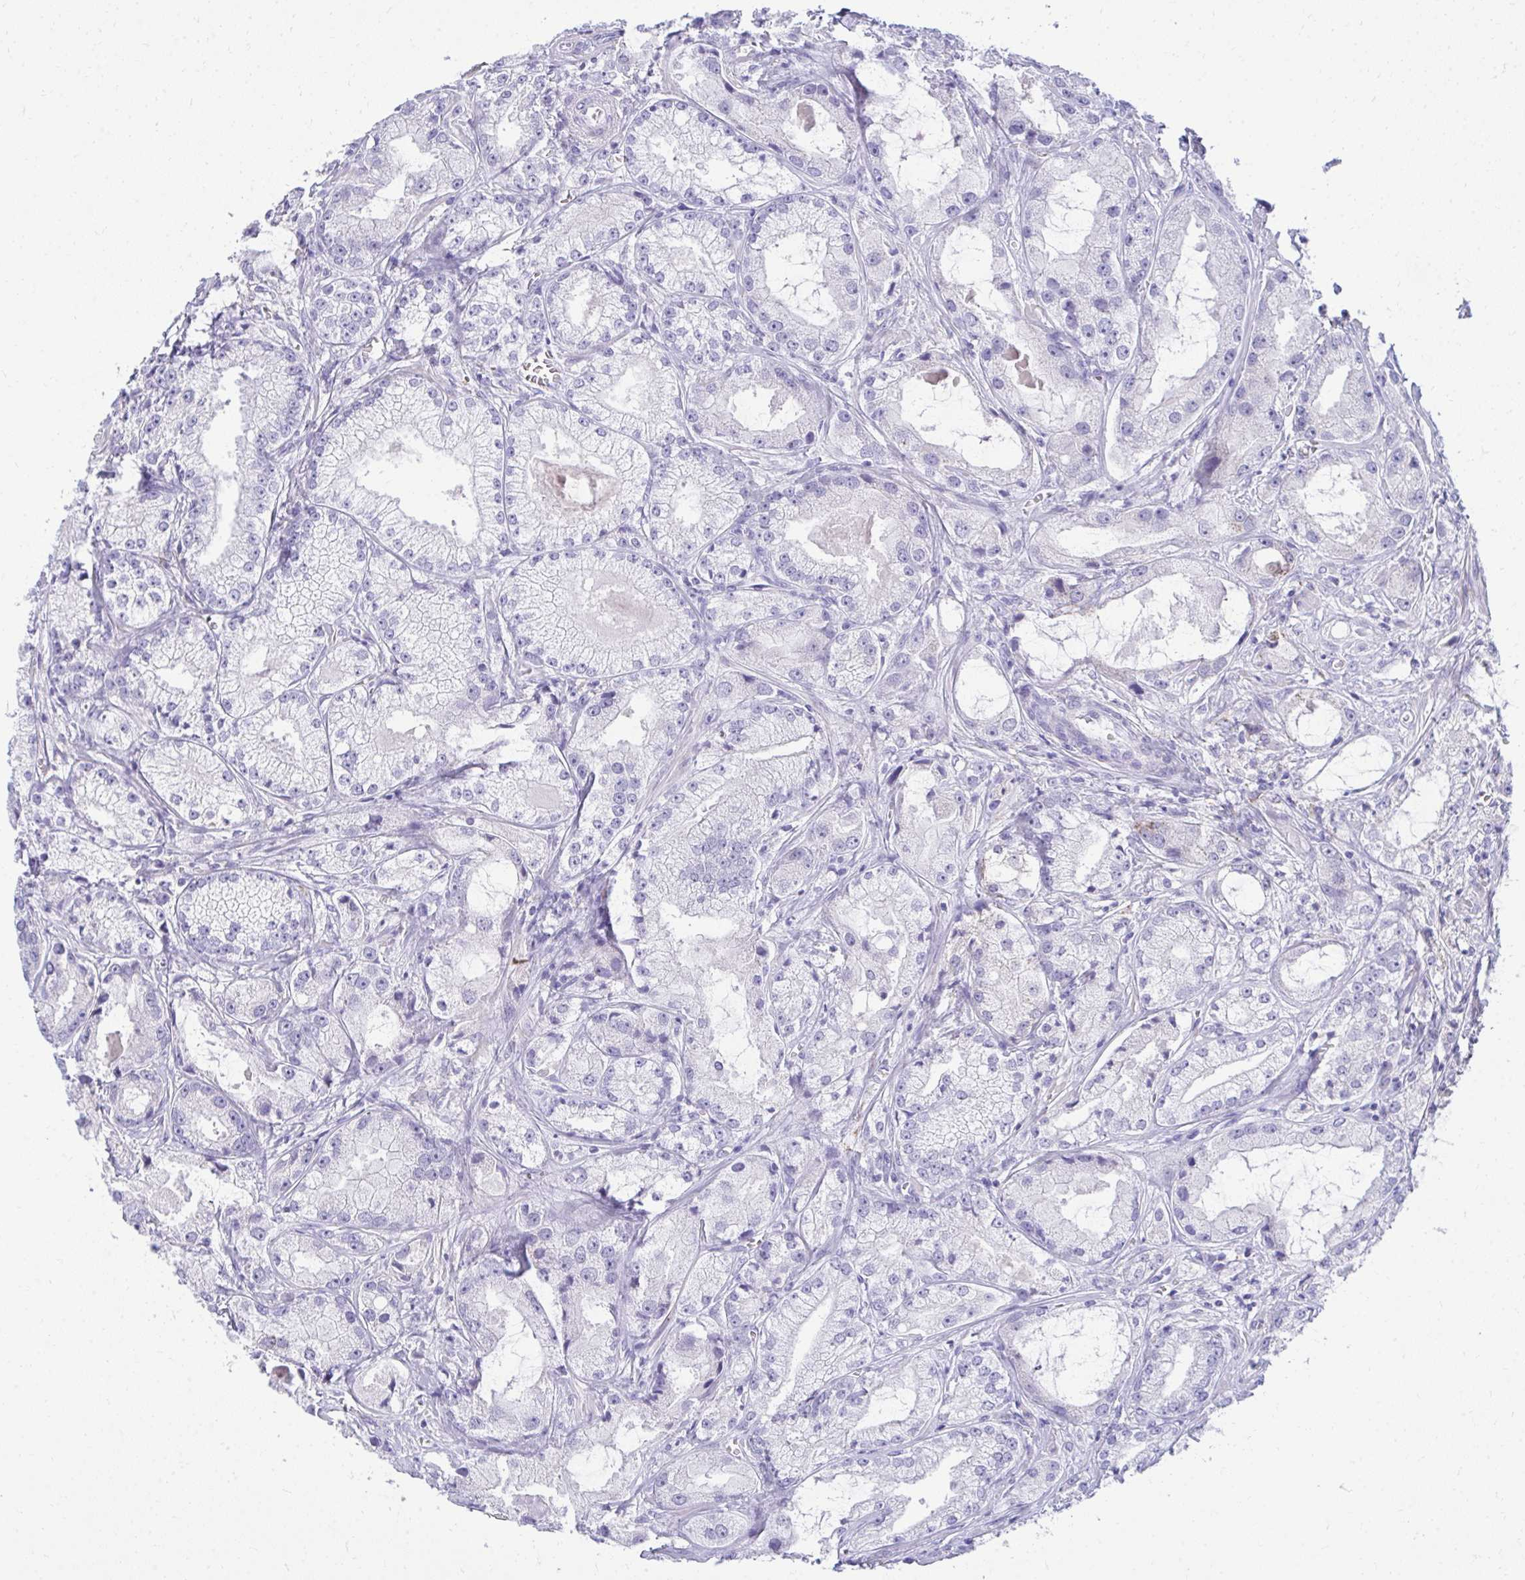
{"staining": {"intensity": "negative", "quantity": "none", "location": "none"}, "tissue": "prostate cancer", "cell_type": "Tumor cells", "image_type": "cancer", "snomed": [{"axis": "morphology", "description": "Adenocarcinoma, High grade"}, {"axis": "topography", "description": "Prostate"}], "caption": "DAB (3,3'-diaminobenzidine) immunohistochemical staining of prostate cancer (high-grade adenocarcinoma) exhibits no significant expression in tumor cells.", "gene": "AIG1", "patient": {"sex": "male", "age": 64}}